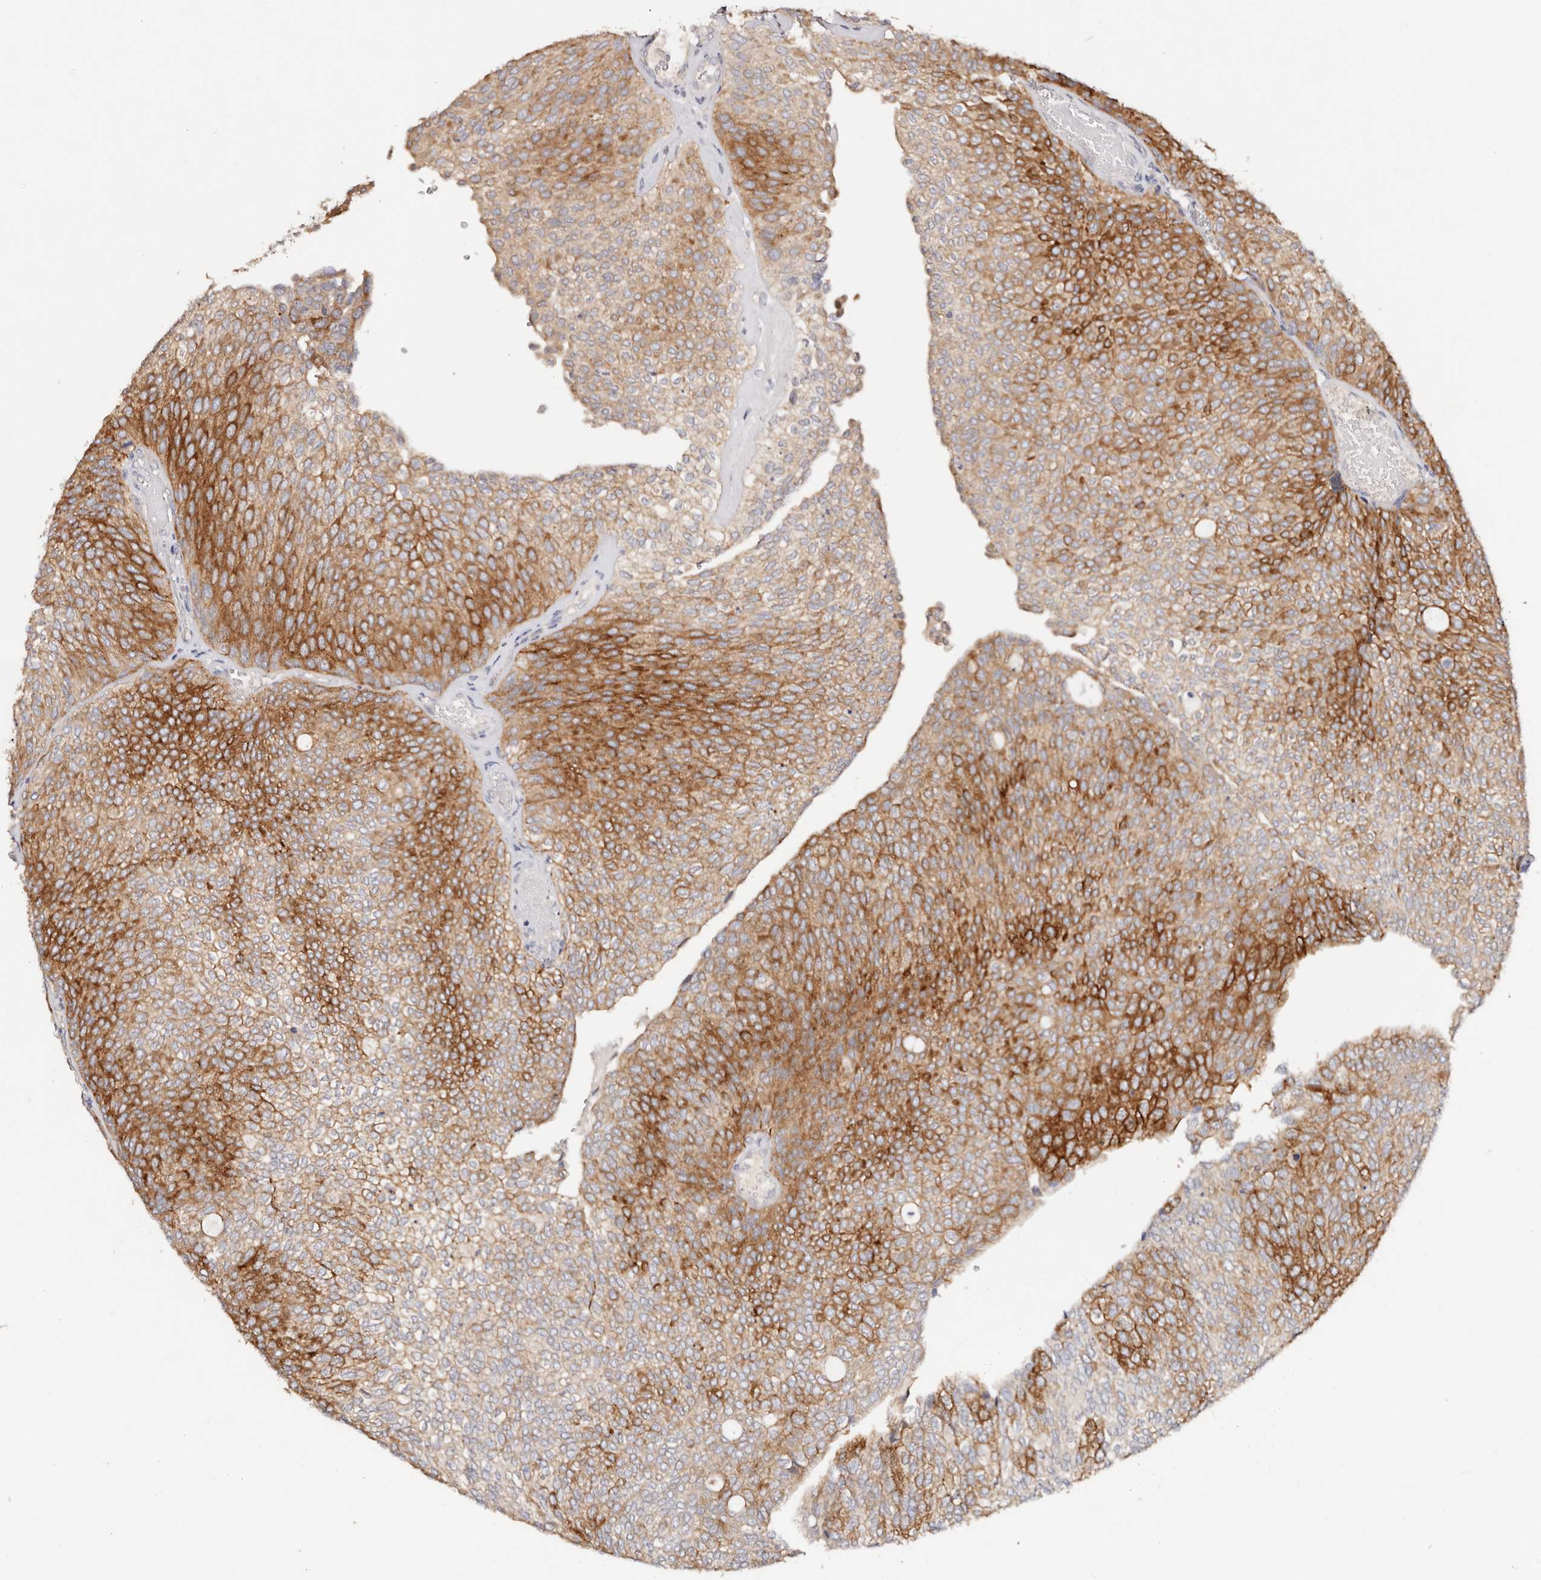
{"staining": {"intensity": "moderate", "quantity": ">75%", "location": "cytoplasmic/membranous"}, "tissue": "urothelial cancer", "cell_type": "Tumor cells", "image_type": "cancer", "snomed": [{"axis": "morphology", "description": "Urothelial carcinoma, Low grade"}, {"axis": "topography", "description": "Urinary bladder"}], "caption": "The image demonstrates staining of urothelial cancer, revealing moderate cytoplasmic/membranous protein staining (brown color) within tumor cells.", "gene": "VIPAS39", "patient": {"sex": "female", "age": 79}}